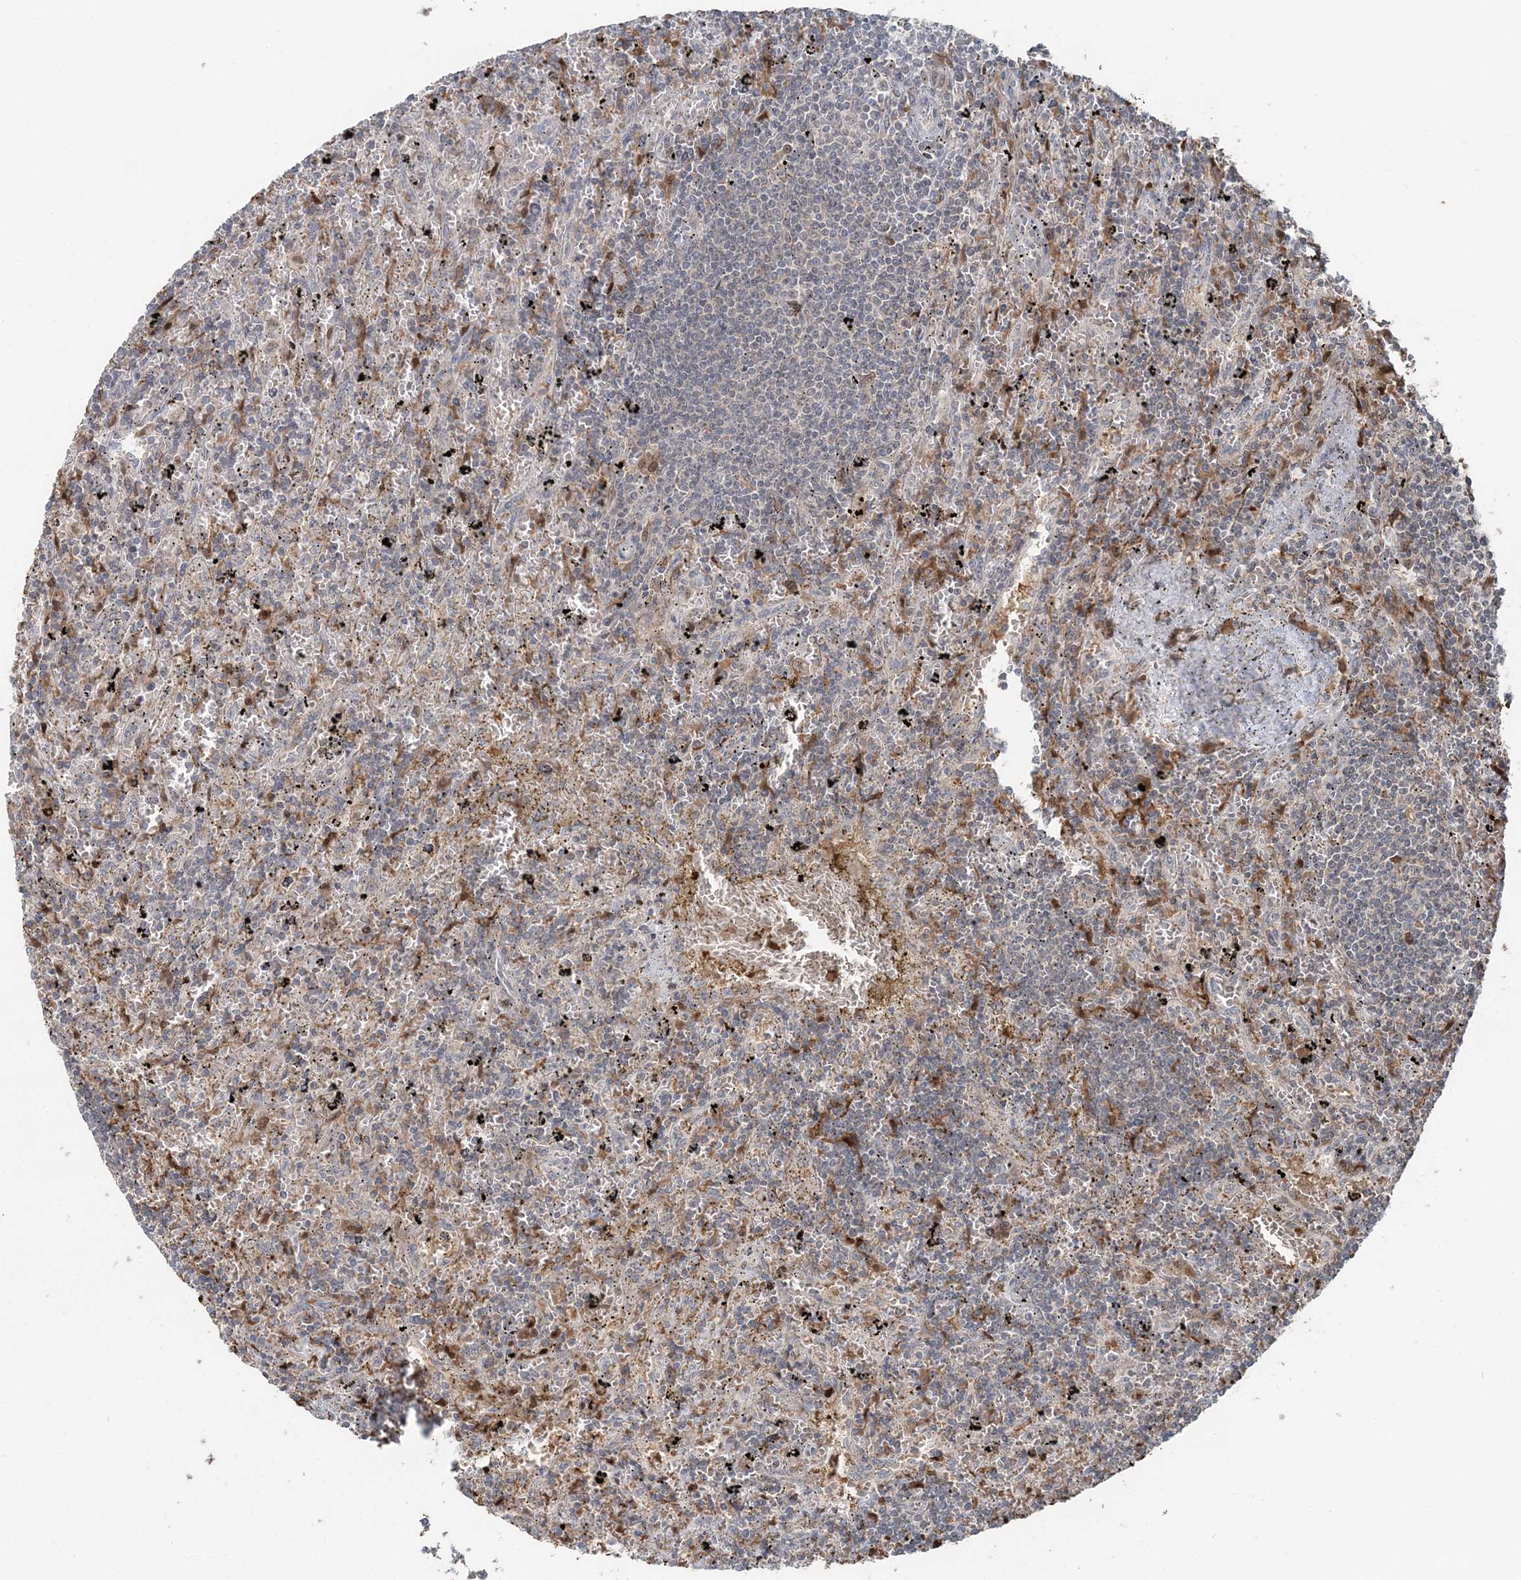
{"staining": {"intensity": "negative", "quantity": "none", "location": "none"}, "tissue": "lymphoma", "cell_type": "Tumor cells", "image_type": "cancer", "snomed": [{"axis": "morphology", "description": "Malignant lymphoma, non-Hodgkin's type, Low grade"}, {"axis": "topography", "description": "Spleen"}], "caption": "Human lymphoma stained for a protein using IHC exhibits no staining in tumor cells.", "gene": "SLU7", "patient": {"sex": "male", "age": 76}}